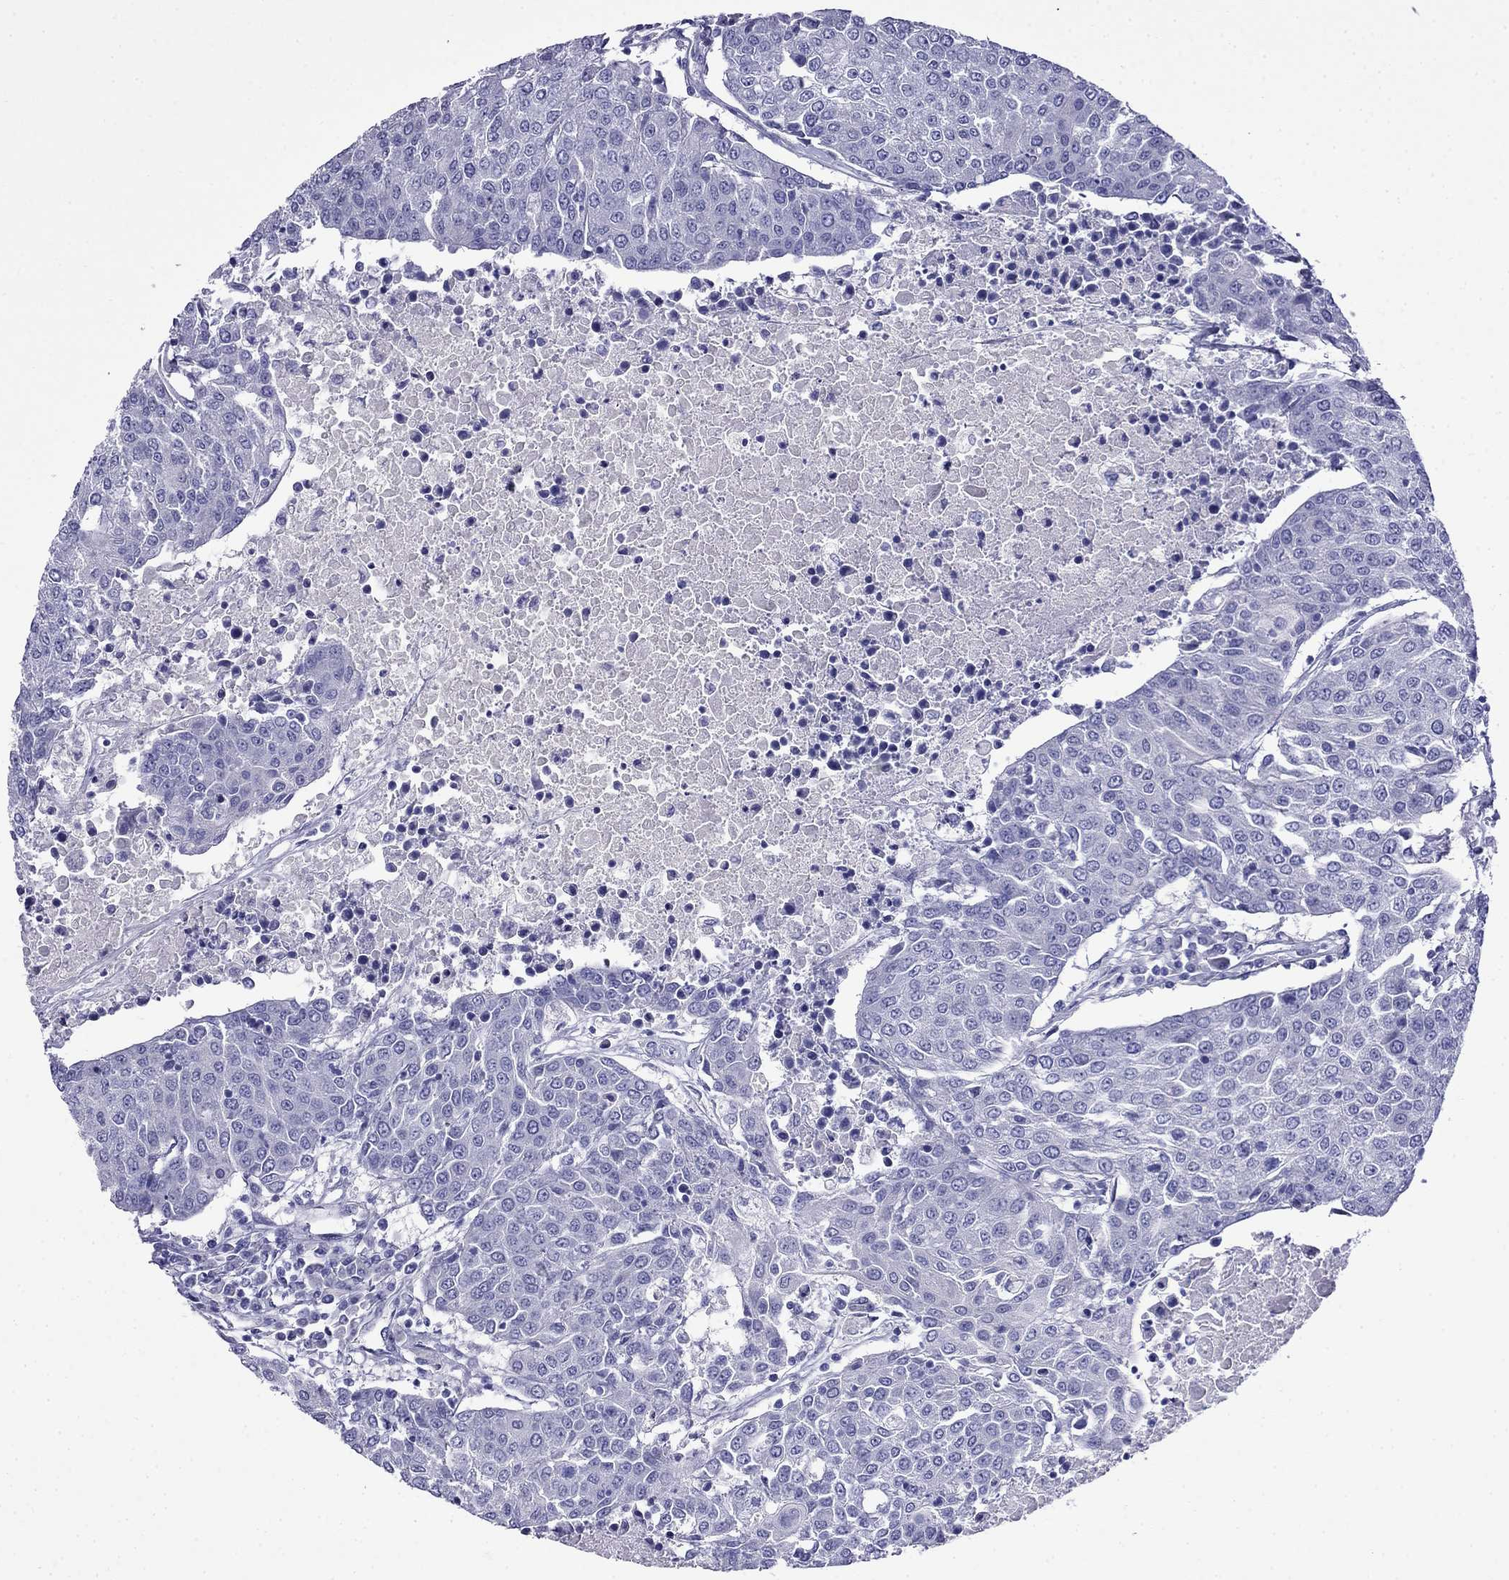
{"staining": {"intensity": "negative", "quantity": "none", "location": "none"}, "tissue": "urothelial cancer", "cell_type": "Tumor cells", "image_type": "cancer", "snomed": [{"axis": "morphology", "description": "Urothelial carcinoma, High grade"}, {"axis": "topography", "description": "Urinary bladder"}], "caption": "Urothelial cancer stained for a protein using IHC shows no positivity tumor cells.", "gene": "MYO15A", "patient": {"sex": "female", "age": 85}}